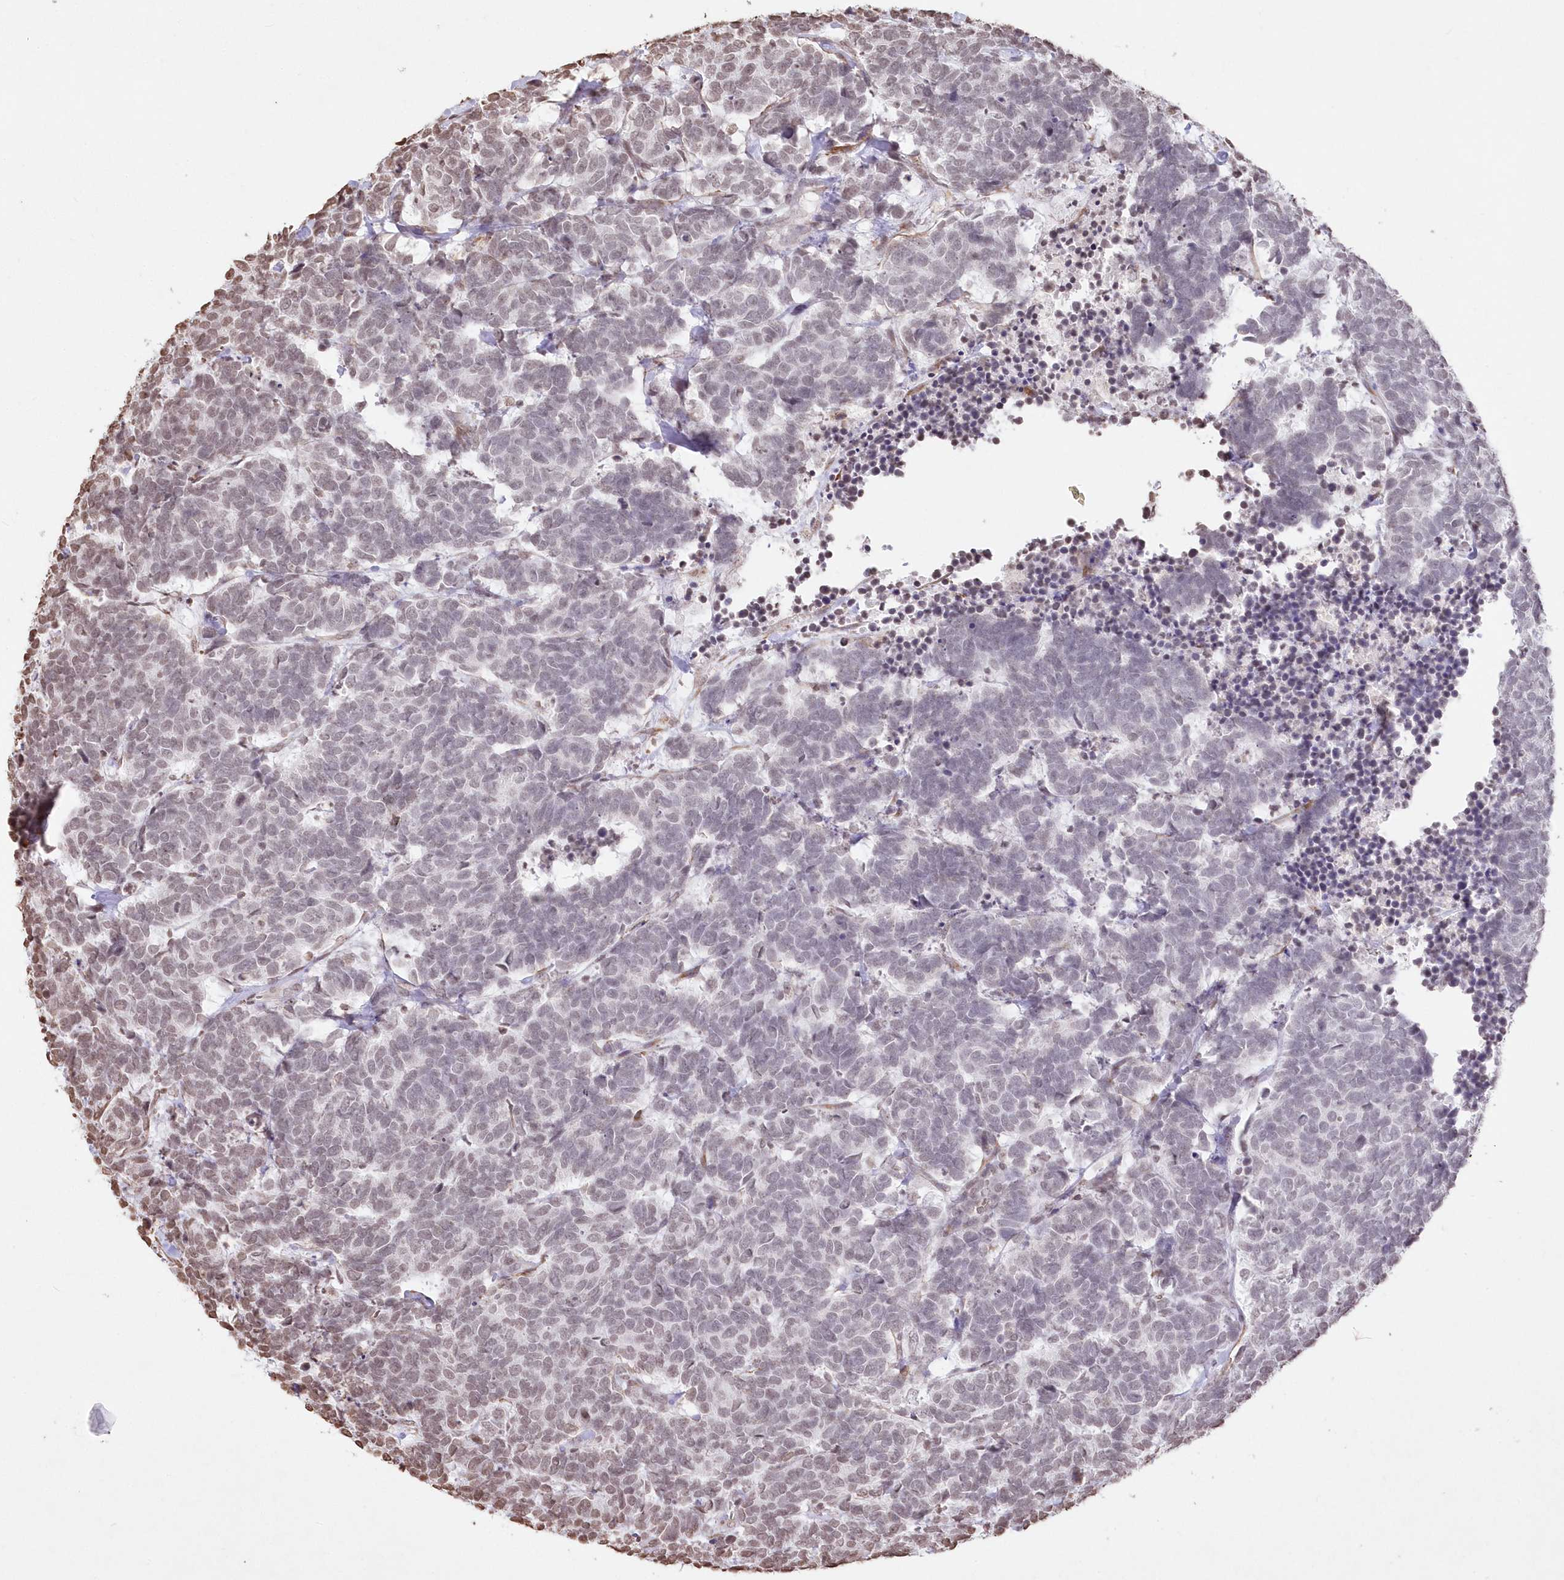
{"staining": {"intensity": "negative", "quantity": "none", "location": "none"}, "tissue": "carcinoid", "cell_type": "Tumor cells", "image_type": "cancer", "snomed": [{"axis": "morphology", "description": "Carcinoma, NOS"}, {"axis": "morphology", "description": "Carcinoid, malignant, NOS"}, {"axis": "topography", "description": "Urinary bladder"}], "caption": "Immunohistochemistry (IHC) histopathology image of human malignant carcinoid stained for a protein (brown), which shows no staining in tumor cells.", "gene": "RBM27", "patient": {"sex": "male", "age": 57}}